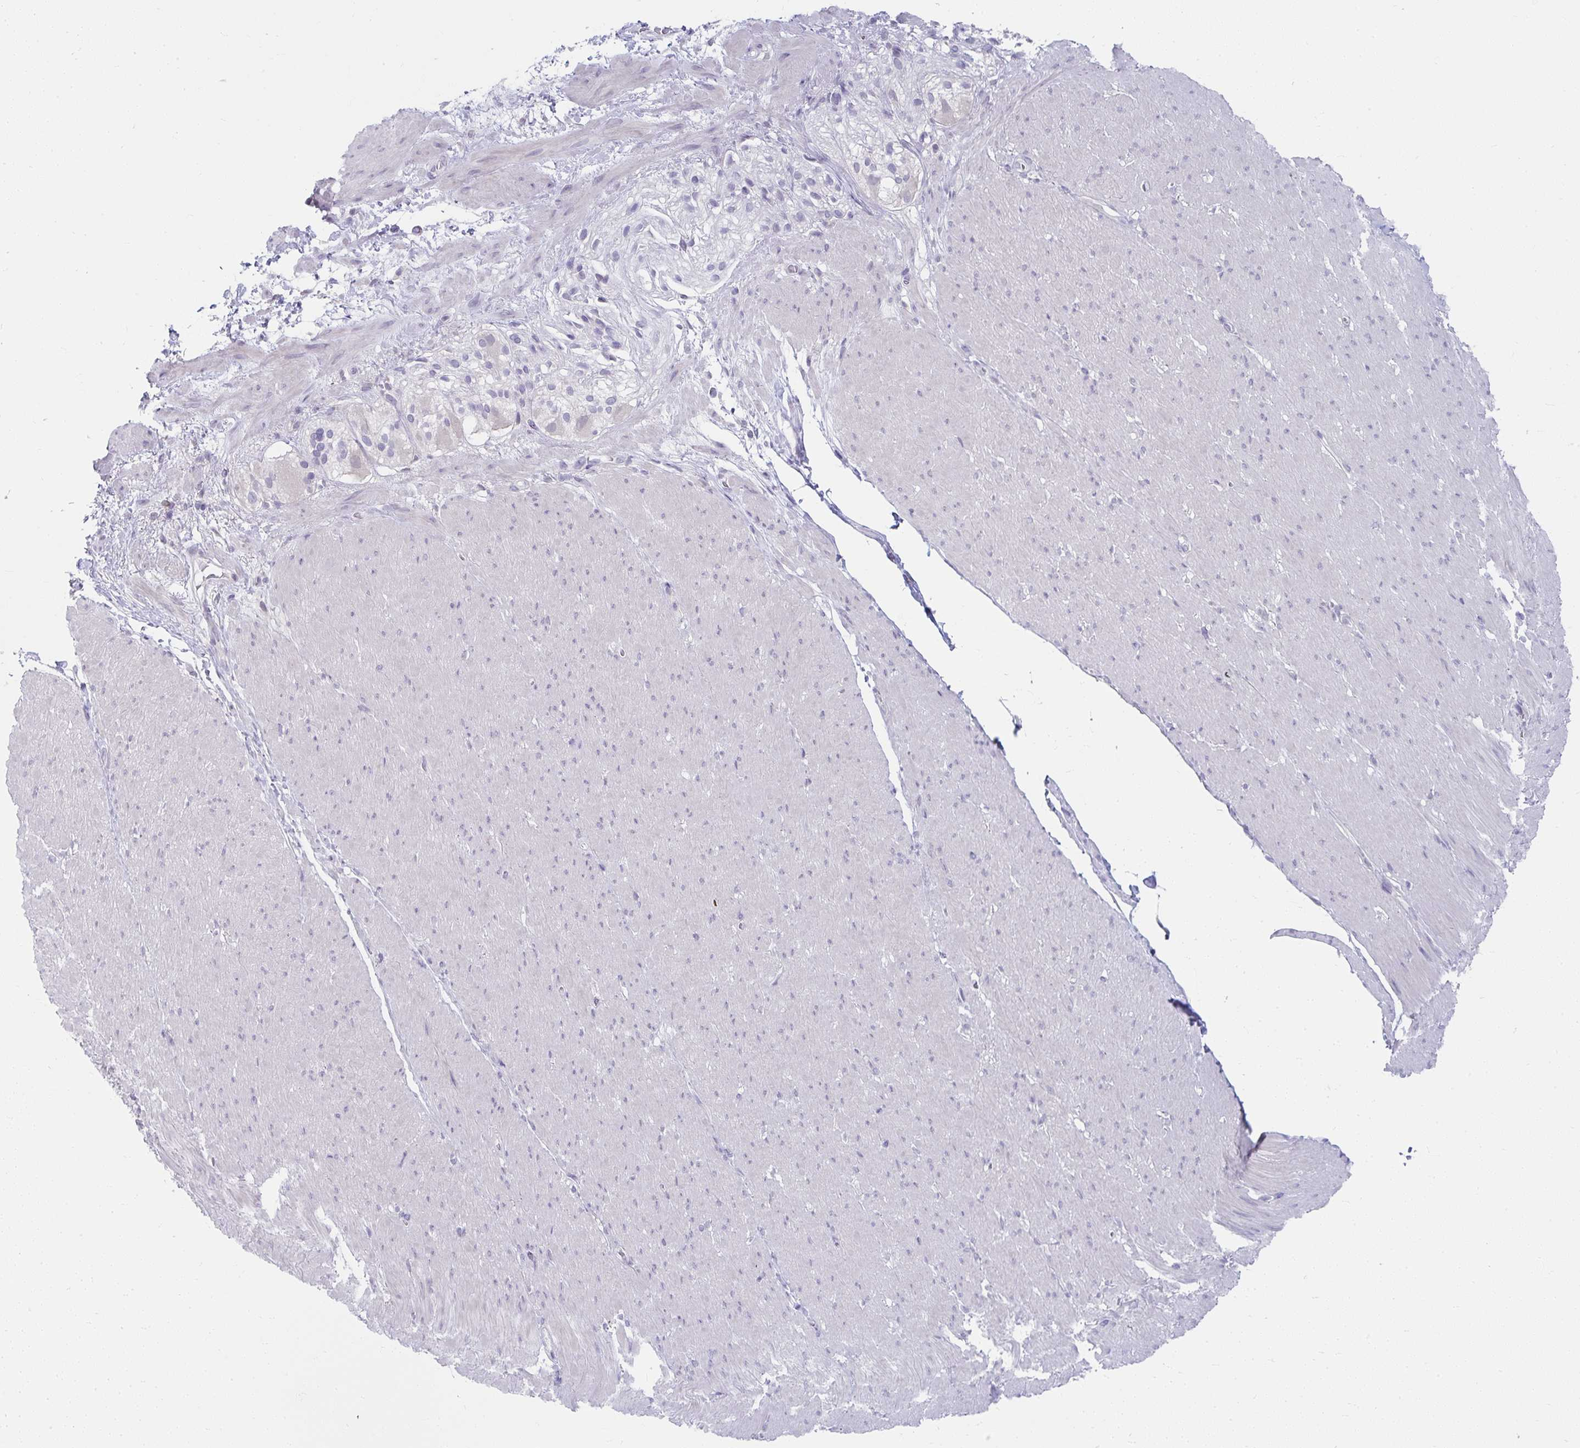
{"staining": {"intensity": "negative", "quantity": "none", "location": "none"}, "tissue": "smooth muscle", "cell_type": "Smooth muscle cells", "image_type": "normal", "snomed": [{"axis": "morphology", "description": "Normal tissue, NOS"}, {"axis": "topography", "description": "Smooth muscle"}, {"axis": "topography", "description": "Rectum"}], "caption": "High magnification brightfield microscopy of benign smooth muscle stained with DAB (3,3'-diaminobenzidine) (brown) and counterstained with hematoxylin (blue): smooth muscle cells show no significant positivity. Nuclei are stained in blue.", "gene": "UGT3A2", "patient": {"sex": "male", "age": 53}}